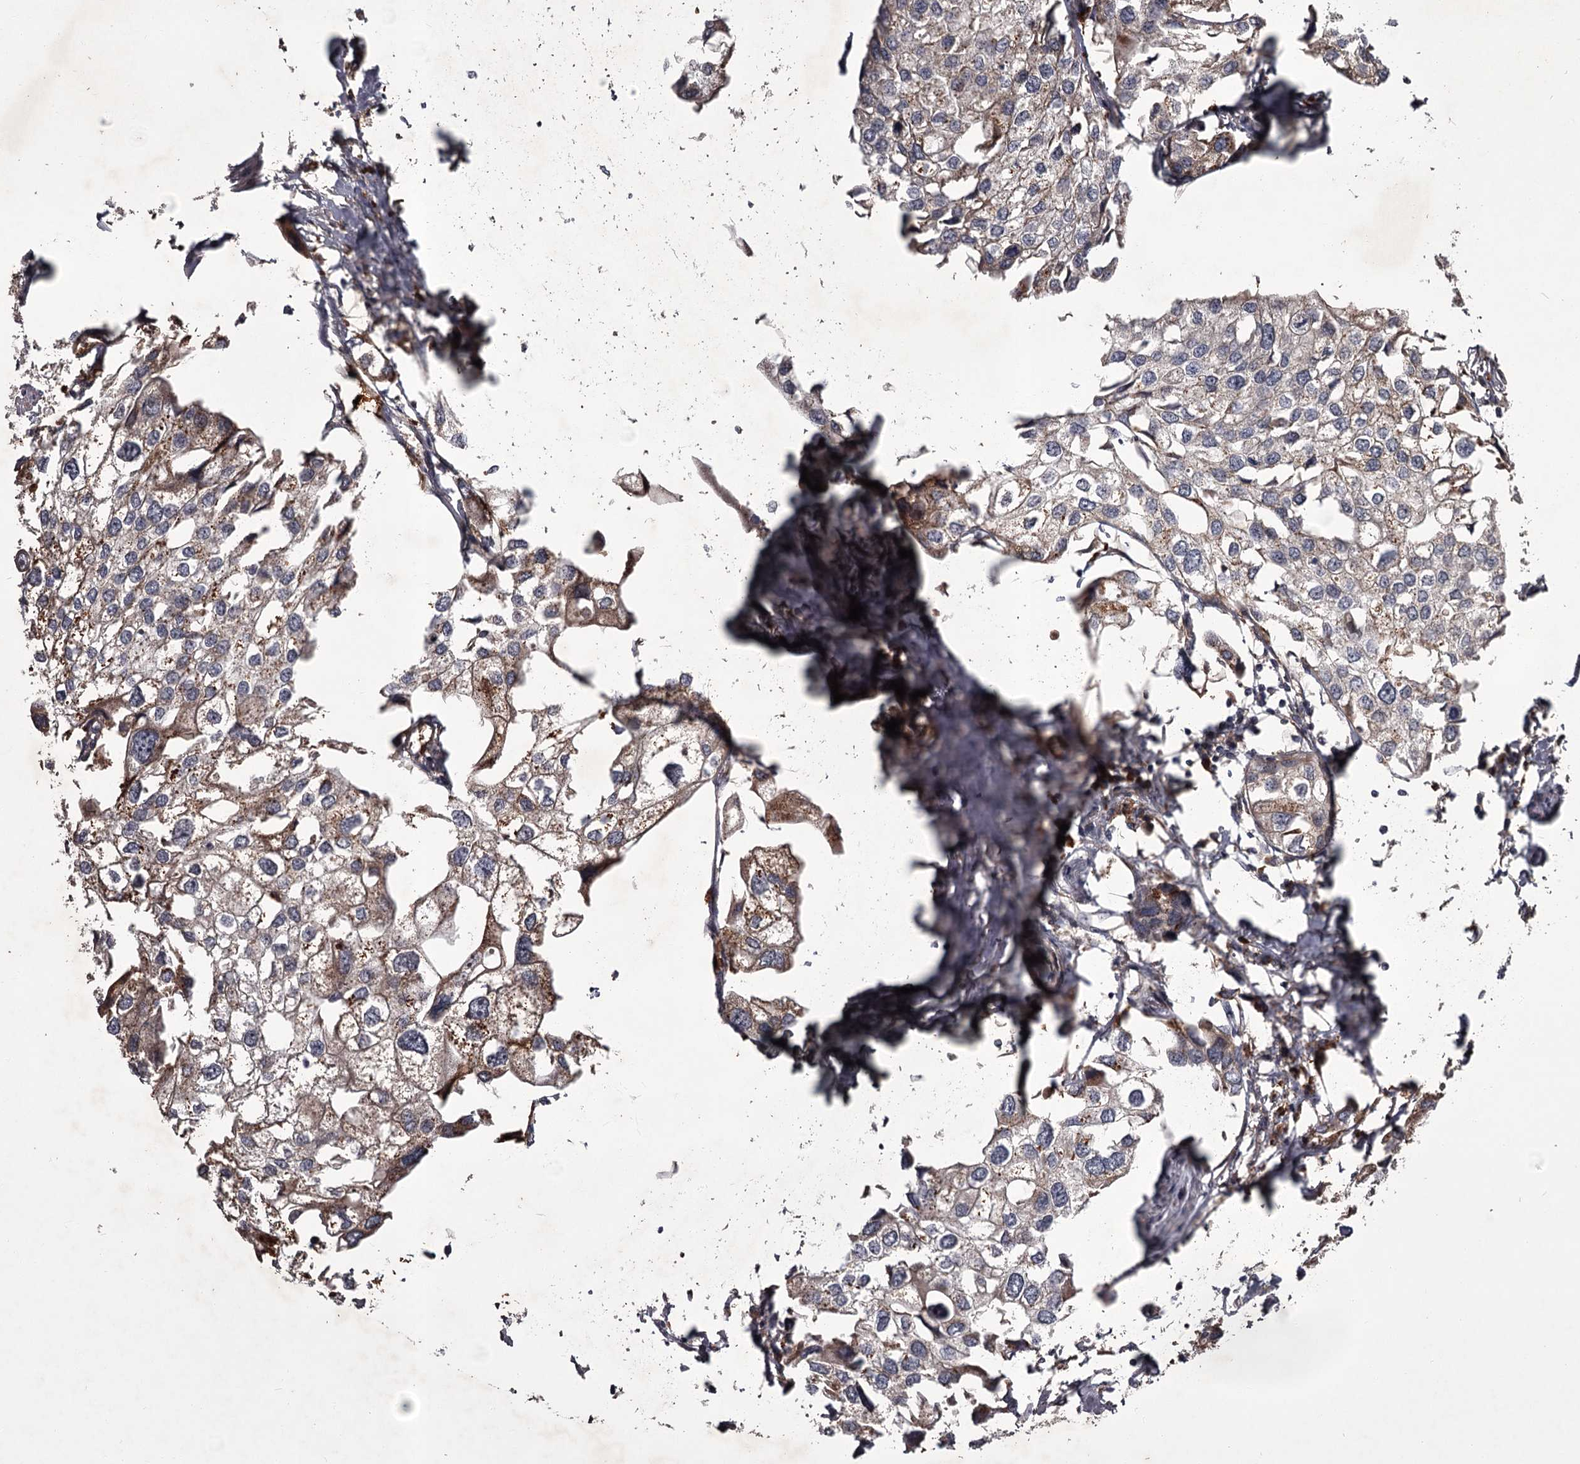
{"staining": {"intensity": "moderate", "quantity": "25%-75%", "location": "cytoplasmic/membranous"}, "tissue": "urothelial cancer", "cell_type": "Tumor cells", "image_type": "cancer", "snomed": [{"axis": "morphology", "description": "Urothelial carcinoma, High grade"}, {"axis": "topography", "description": "Urinary bladder"}], "caption": "Urothelial carcinoma (high-grade) stained for a protein displays moderate cytoplasmic/membranous positivity in tumor cells. The staining was performed using DAB to visualize the protein expression in brown, while the nuclei were stained in blue with hematoxylin (Magnification: 20x).", "gene": "UNC93B1", "patient": {"sex": "male", "age": 64}}